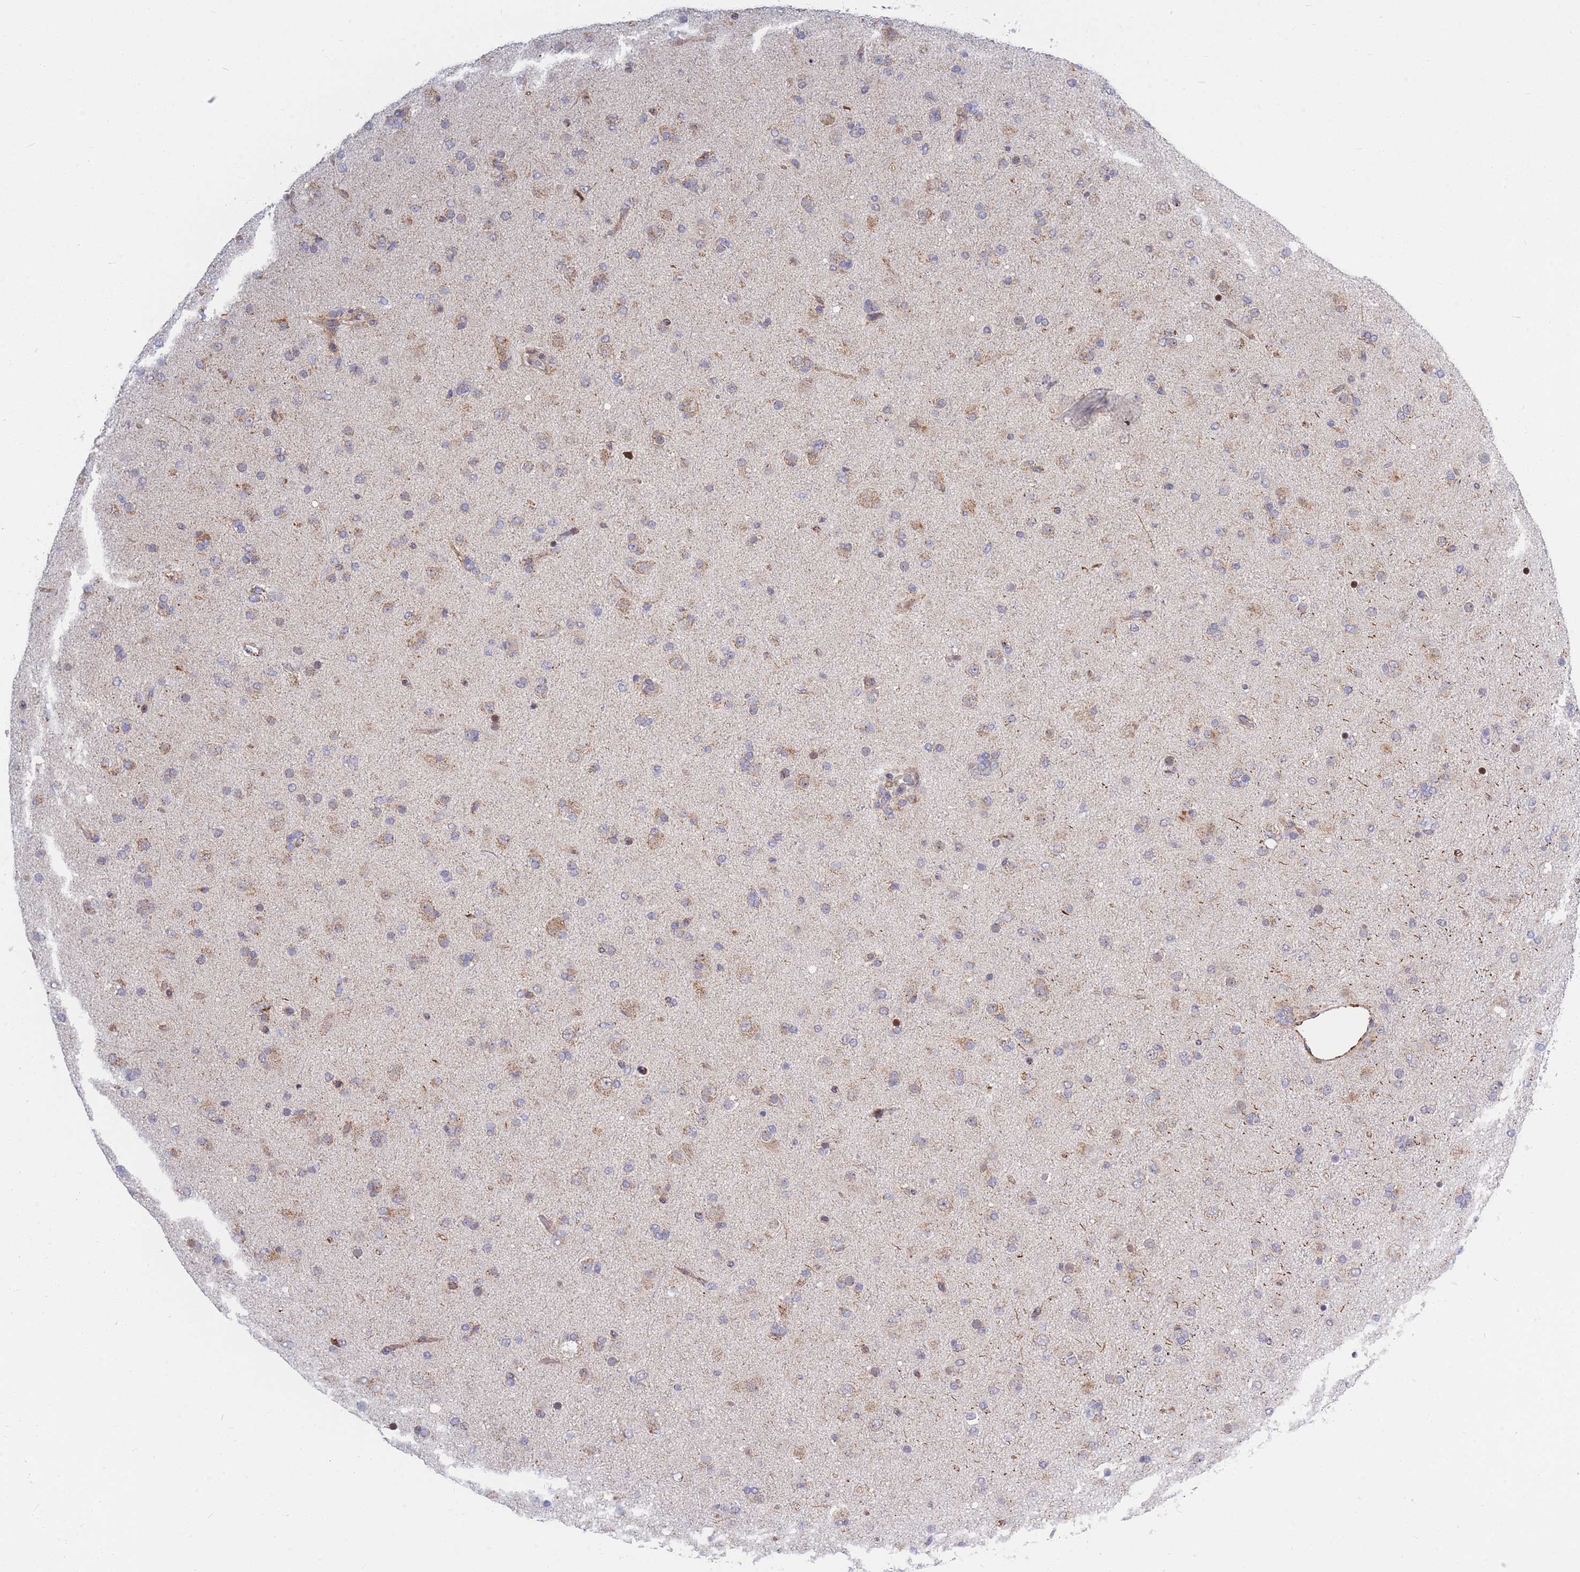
{"staining": {"intensity": "moderate", "quantity": "25%-75%", "location": "cytoplasmic/membranous"}, "tissue": "glioma", "cell_type": "Tumor cells", "image_type": "cancer", "snomed": [{"axis": "morphology", "description": "Glioma, malignant, Low grade"}, {"axis": "topography", "description": "Brain"}], "caption": "There is medium levels of moderate cytoplasmic/membranous staining in tumor cells of malignant glioma (low-grade), as demonstrated by immunohistochemical staining (brown color).", "gene": "MOB4", "patient": {"sex": "male", "age": 65}}